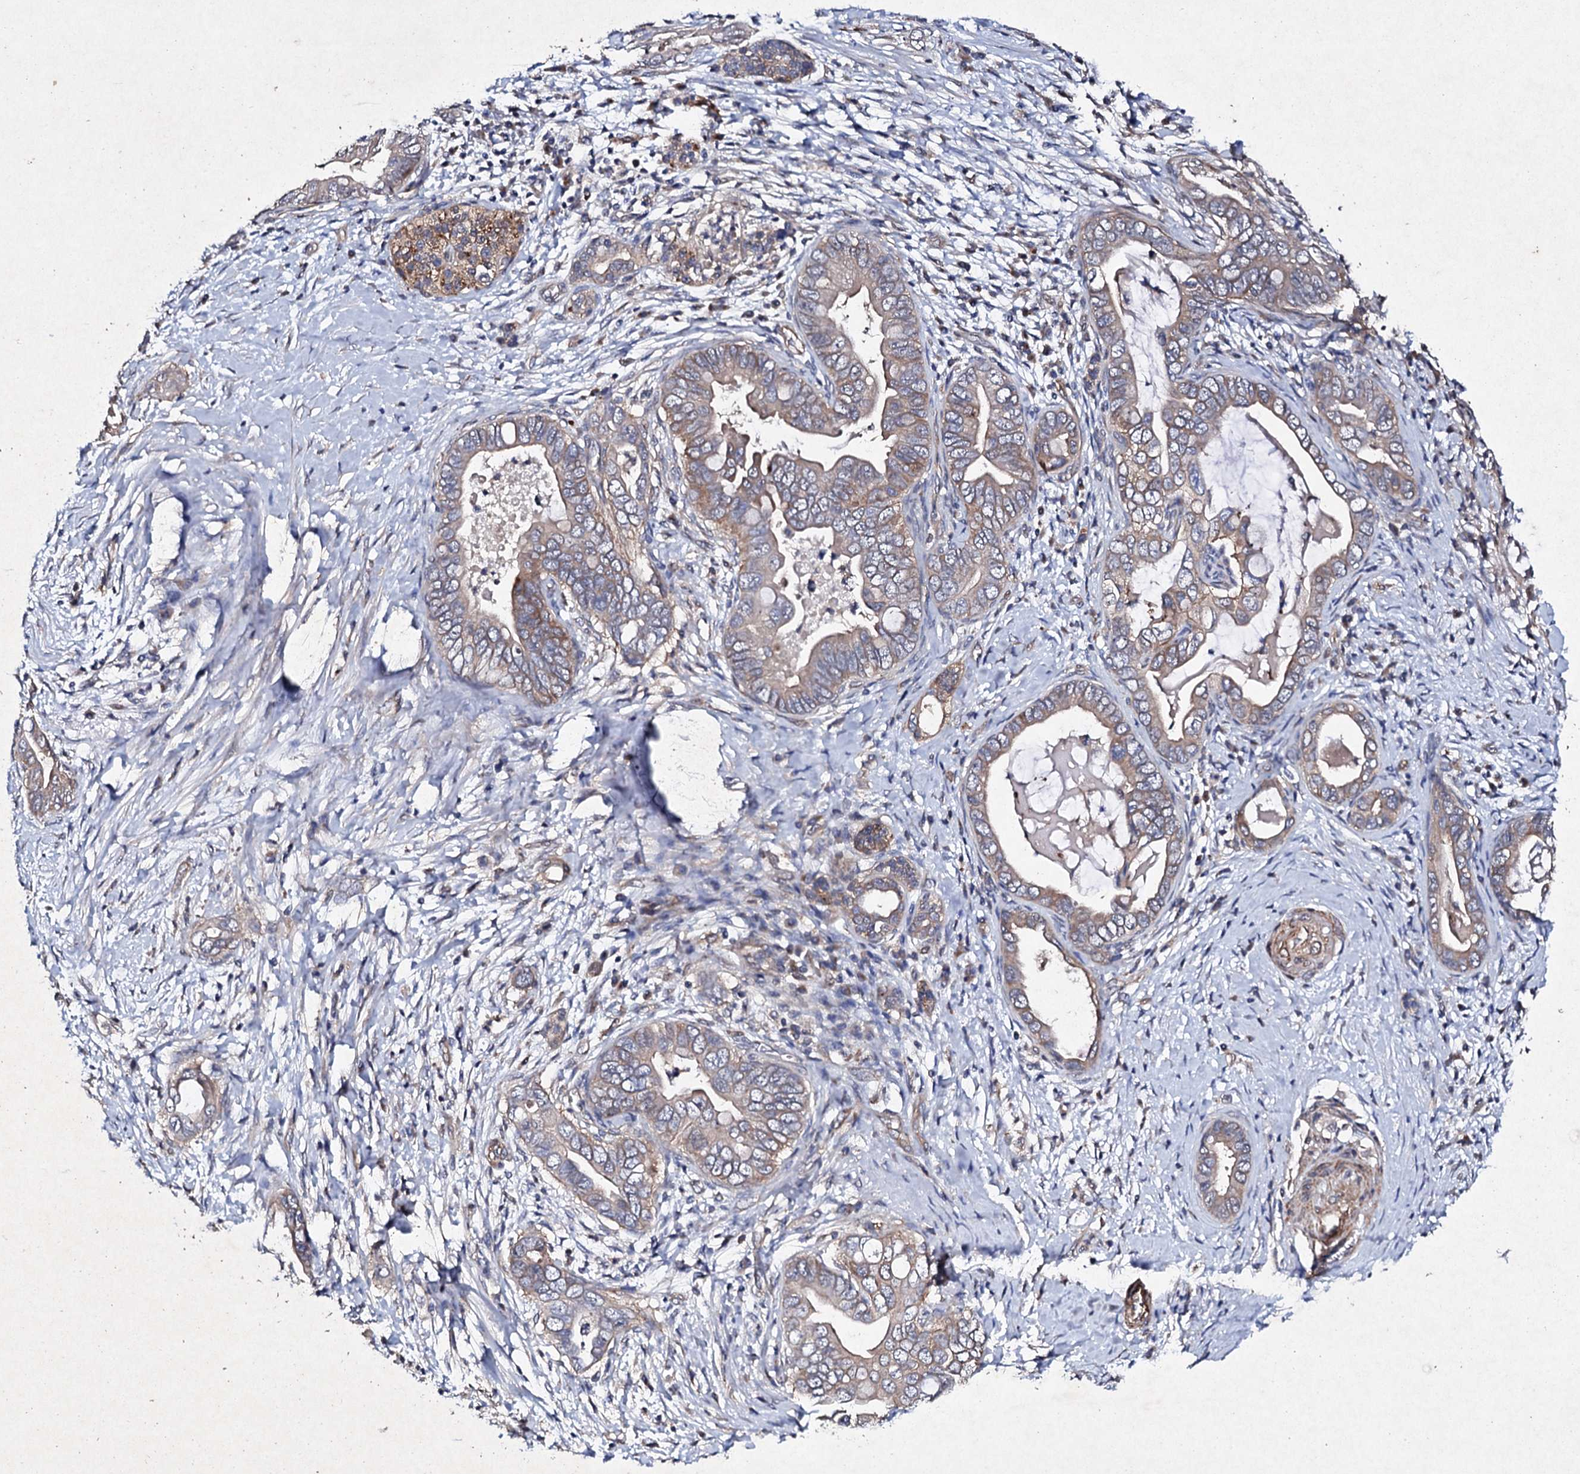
{"staining": {"intensity": "moderate", "quantity": ">75%", "location": "cytoplasmic/membranous"}, "tissue": "pancreatic cancer", "cell_type": "Tumor cells", "image_type": "cancer", "snomed": [{"axis": "morphology", "description": "Adenocarcinoma, NOS"}, {"axis": "topography", "description": "Pancreas"}], "caption": "This is an image of IHC staining of pancreatic cancer, which shows moderate expression in the cytoplasmic/membranous of tumor cells.", "gene": "MOCOS", "patient": {"sex": "male", "age": 75}}